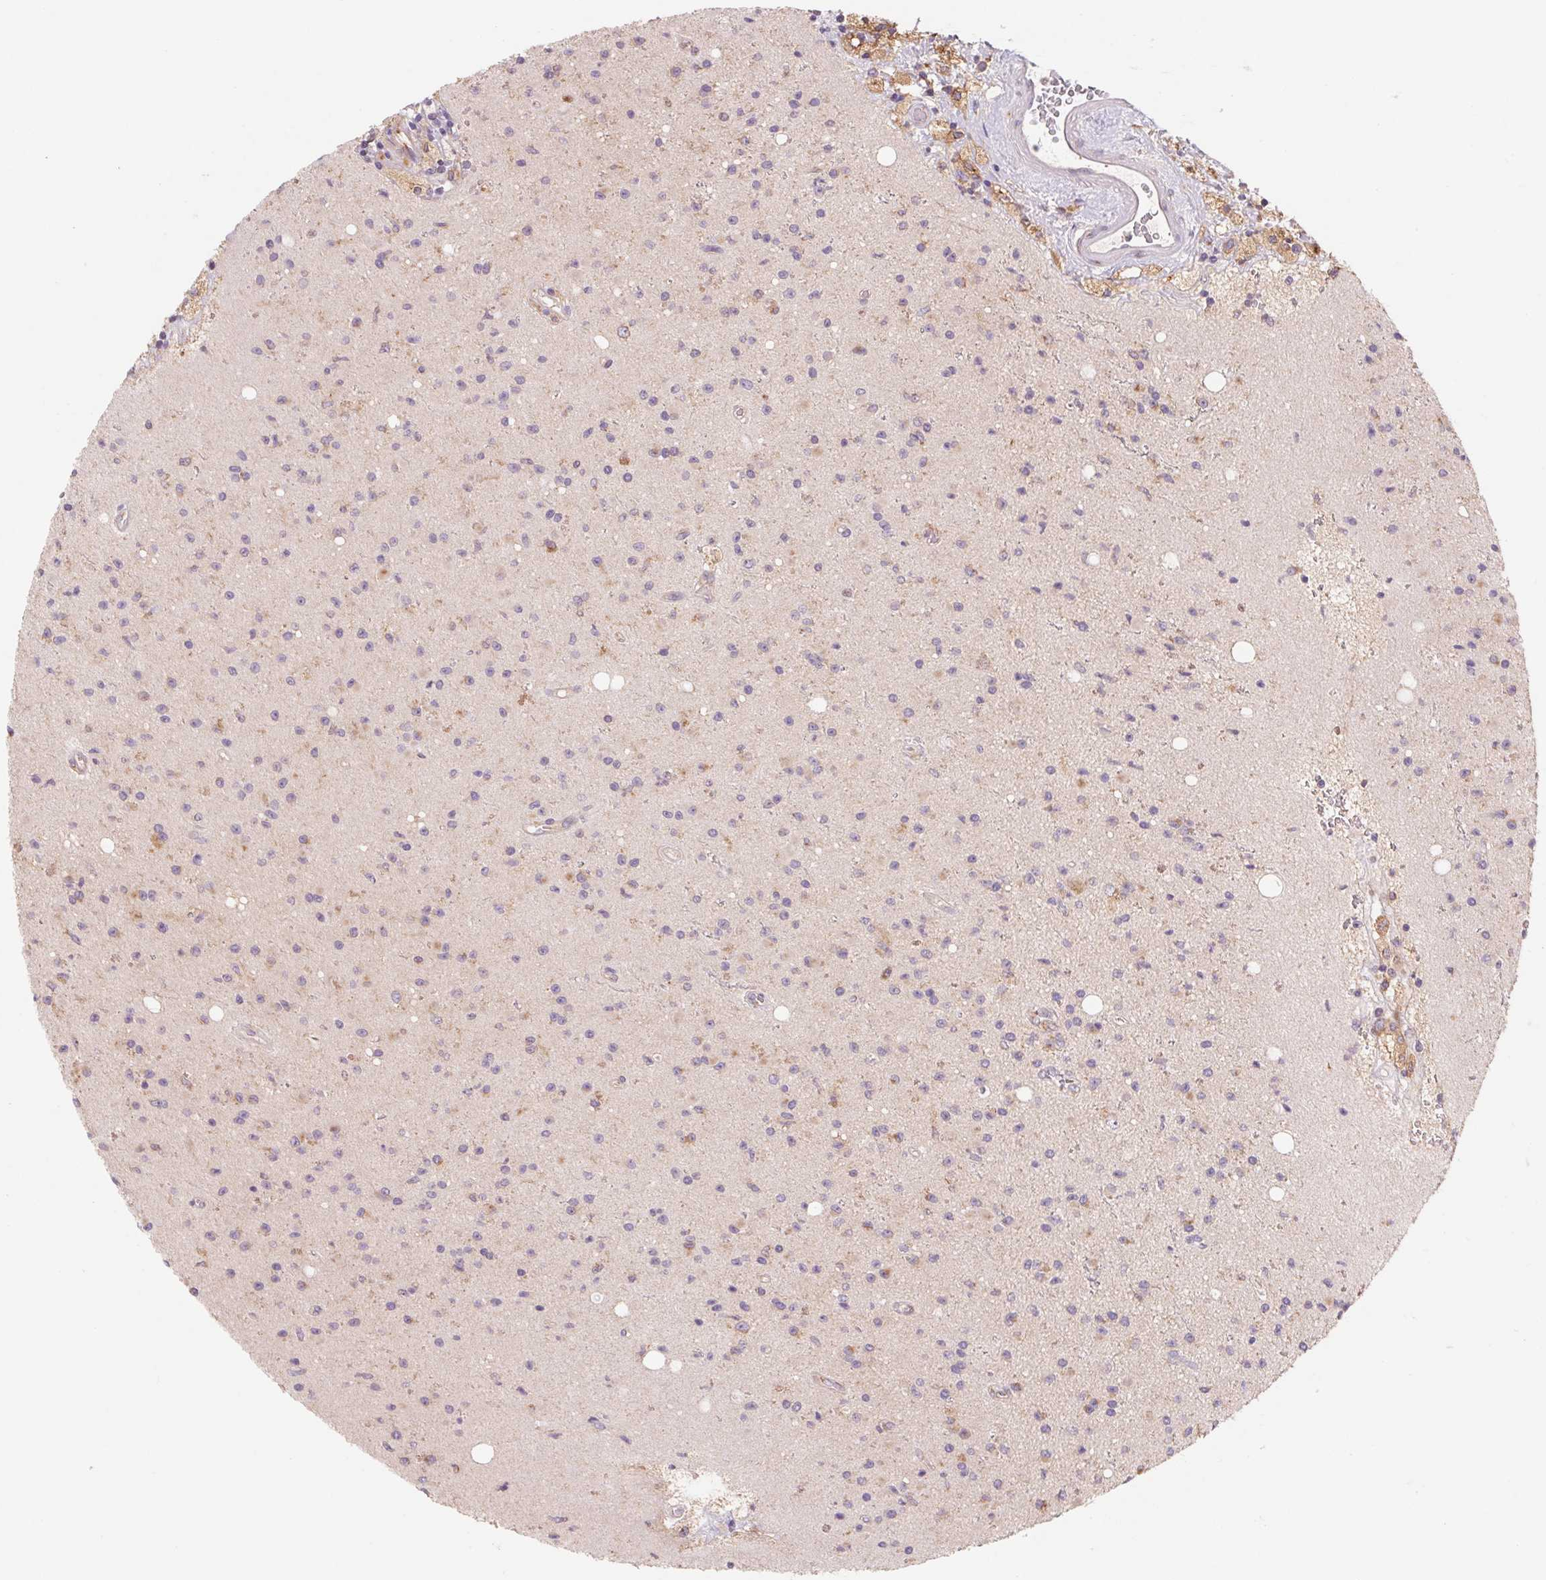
{"staining": {"intensity": "weak", "quantity": "<25%", "location": "cytoplasmic/membranous"}, "tissue": "glioma", "cell_type": "Tumor cells", "image_type": "cancer", "snomed": [{"axis": "morphology", "description": "Glioma, malignant, High grade"}, {"axis": "topography", "description": "Brain"}], "caption": "An IHC histopathology image of glioma is shown. There is no staining in tumor cells of glioma.", "gene": "RAB1A", "patient": {"sex": "male", "age": 36}}